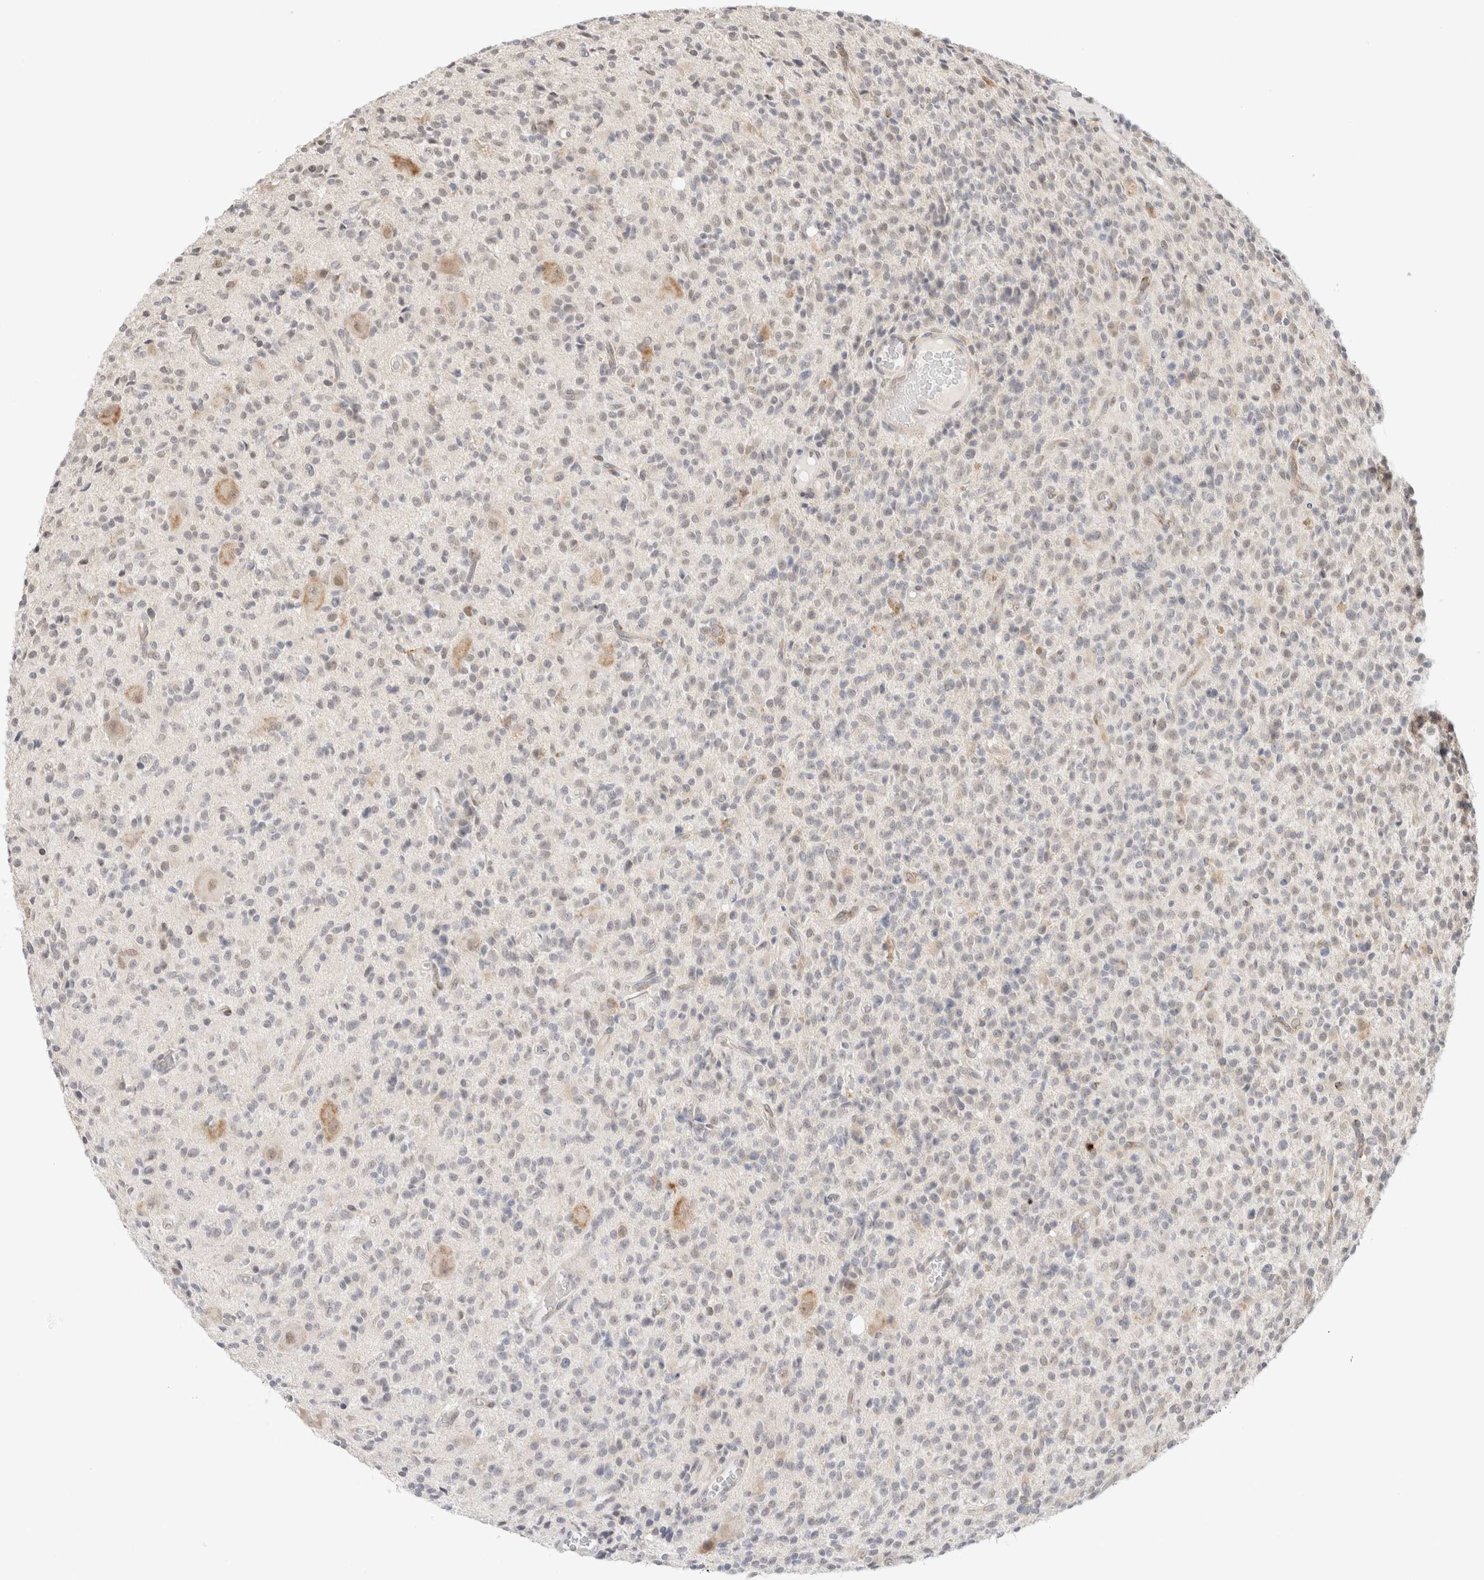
{"staining": {"intensity": "negative", "quantity": "none", "location": "none"}, "tissue": "glioma", "cell_type": "Tumor cells", "image_type": "cancer", "snomed": [{"axis": "morphology", "description": "Glioma, malignant, High grade"}, {"axis": "topography", "description": "Brain"}], "caption": "Tumor cells are negative for brown protein staining in glioma.", "gene": "HDLBP", "patient": {"sex": "male", "age": 34}}